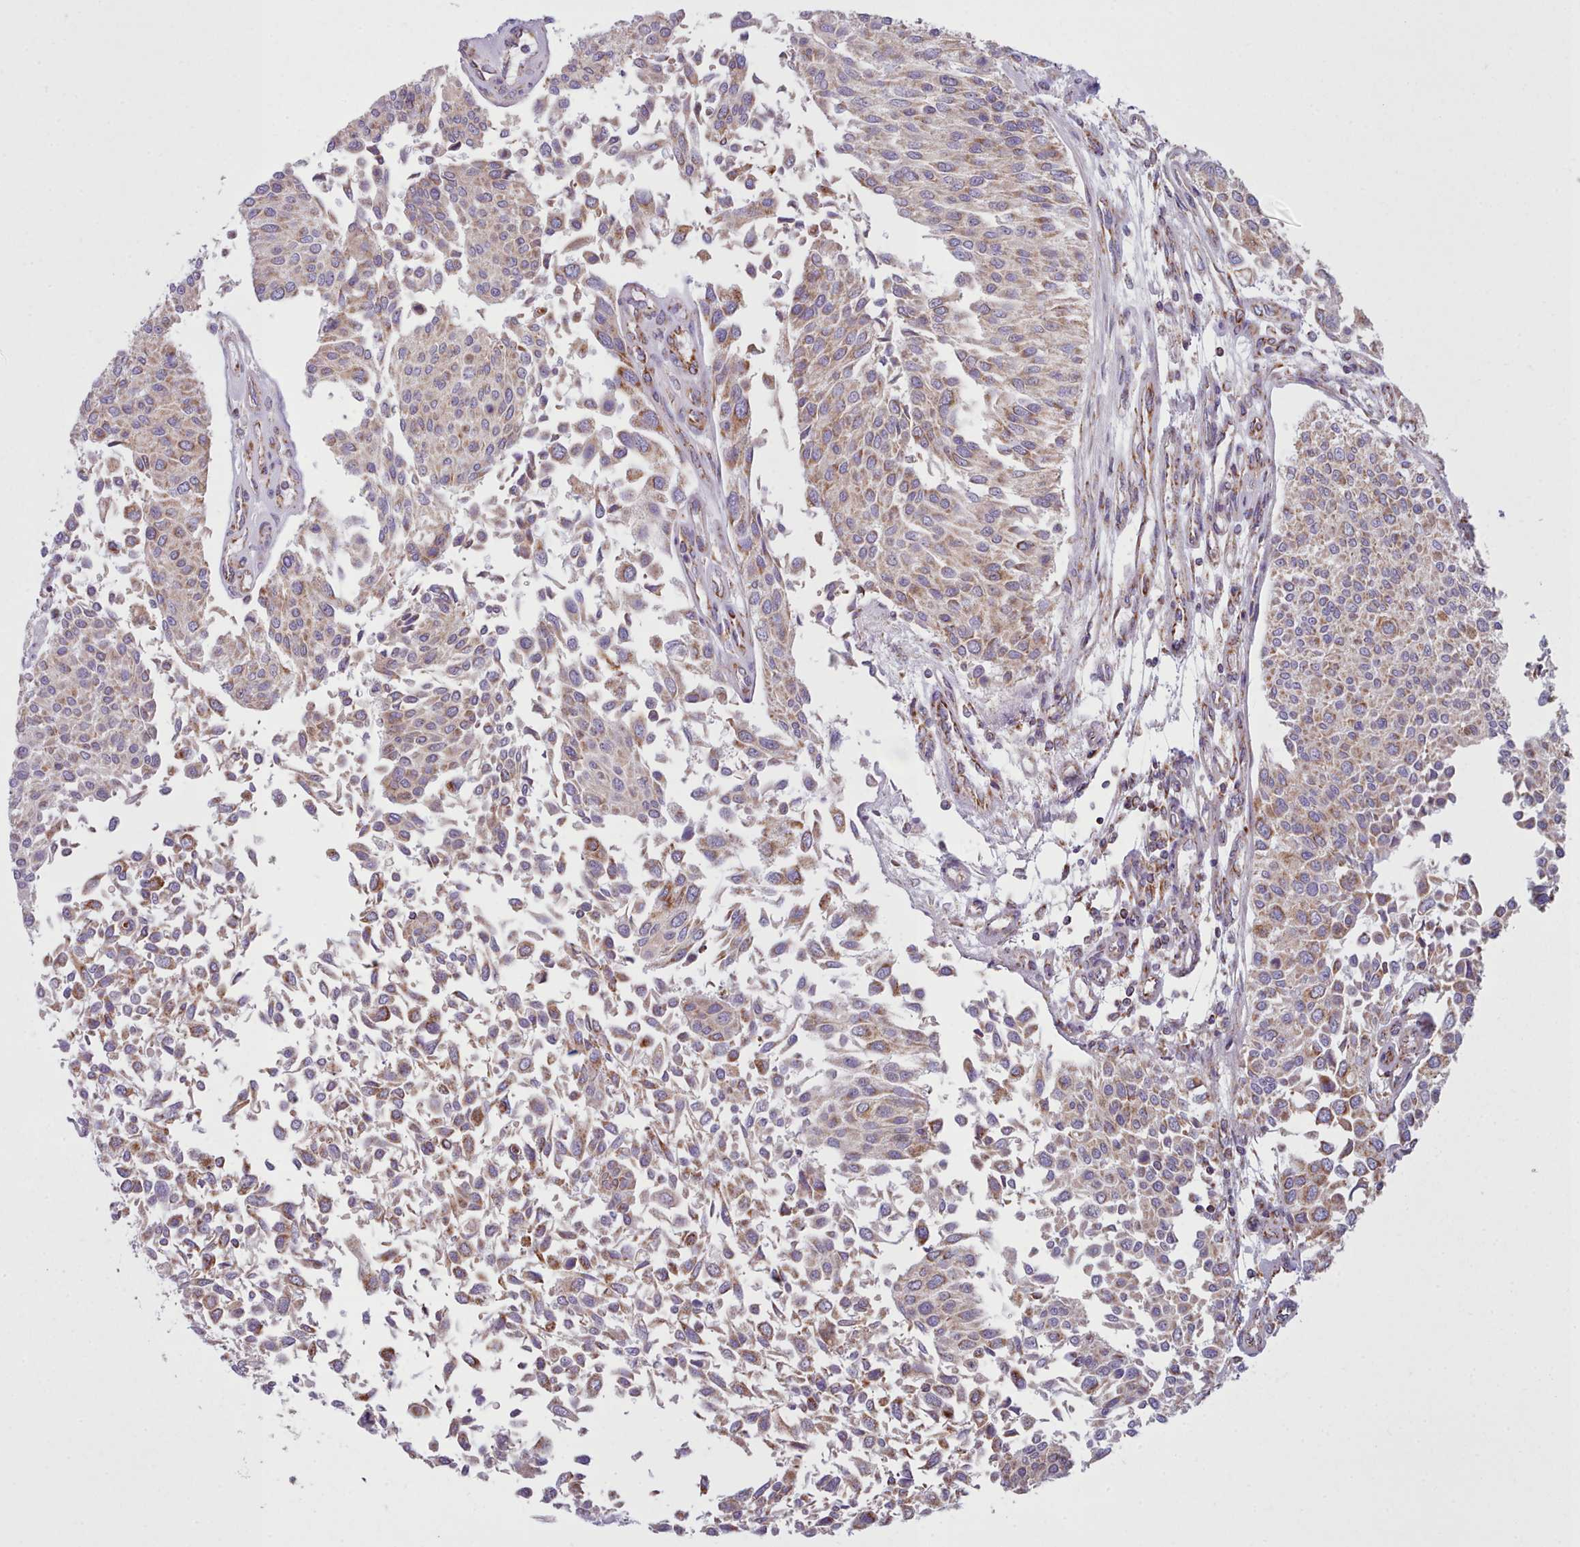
{"staining": {"intensity": "weak", "quantity": ">75%", "location": "cytoplasmic/membranous"}, "tissue": "urothelial cancer", "cell_type": "Tumor cells", "image_type": "cancer", "snomed": [{"axis": "morphology", "description": "Urothelial carcinoma, NOS"}, {"axis": "topography", "description": "Urinary bladder"}], "caption": "Weak cytoplasmic/membranous protein expression is seen in about >75% of tumor cells in urothelial cancer.", "gene": "SRP54", "patient": {"sex": "male", "age": 55}}